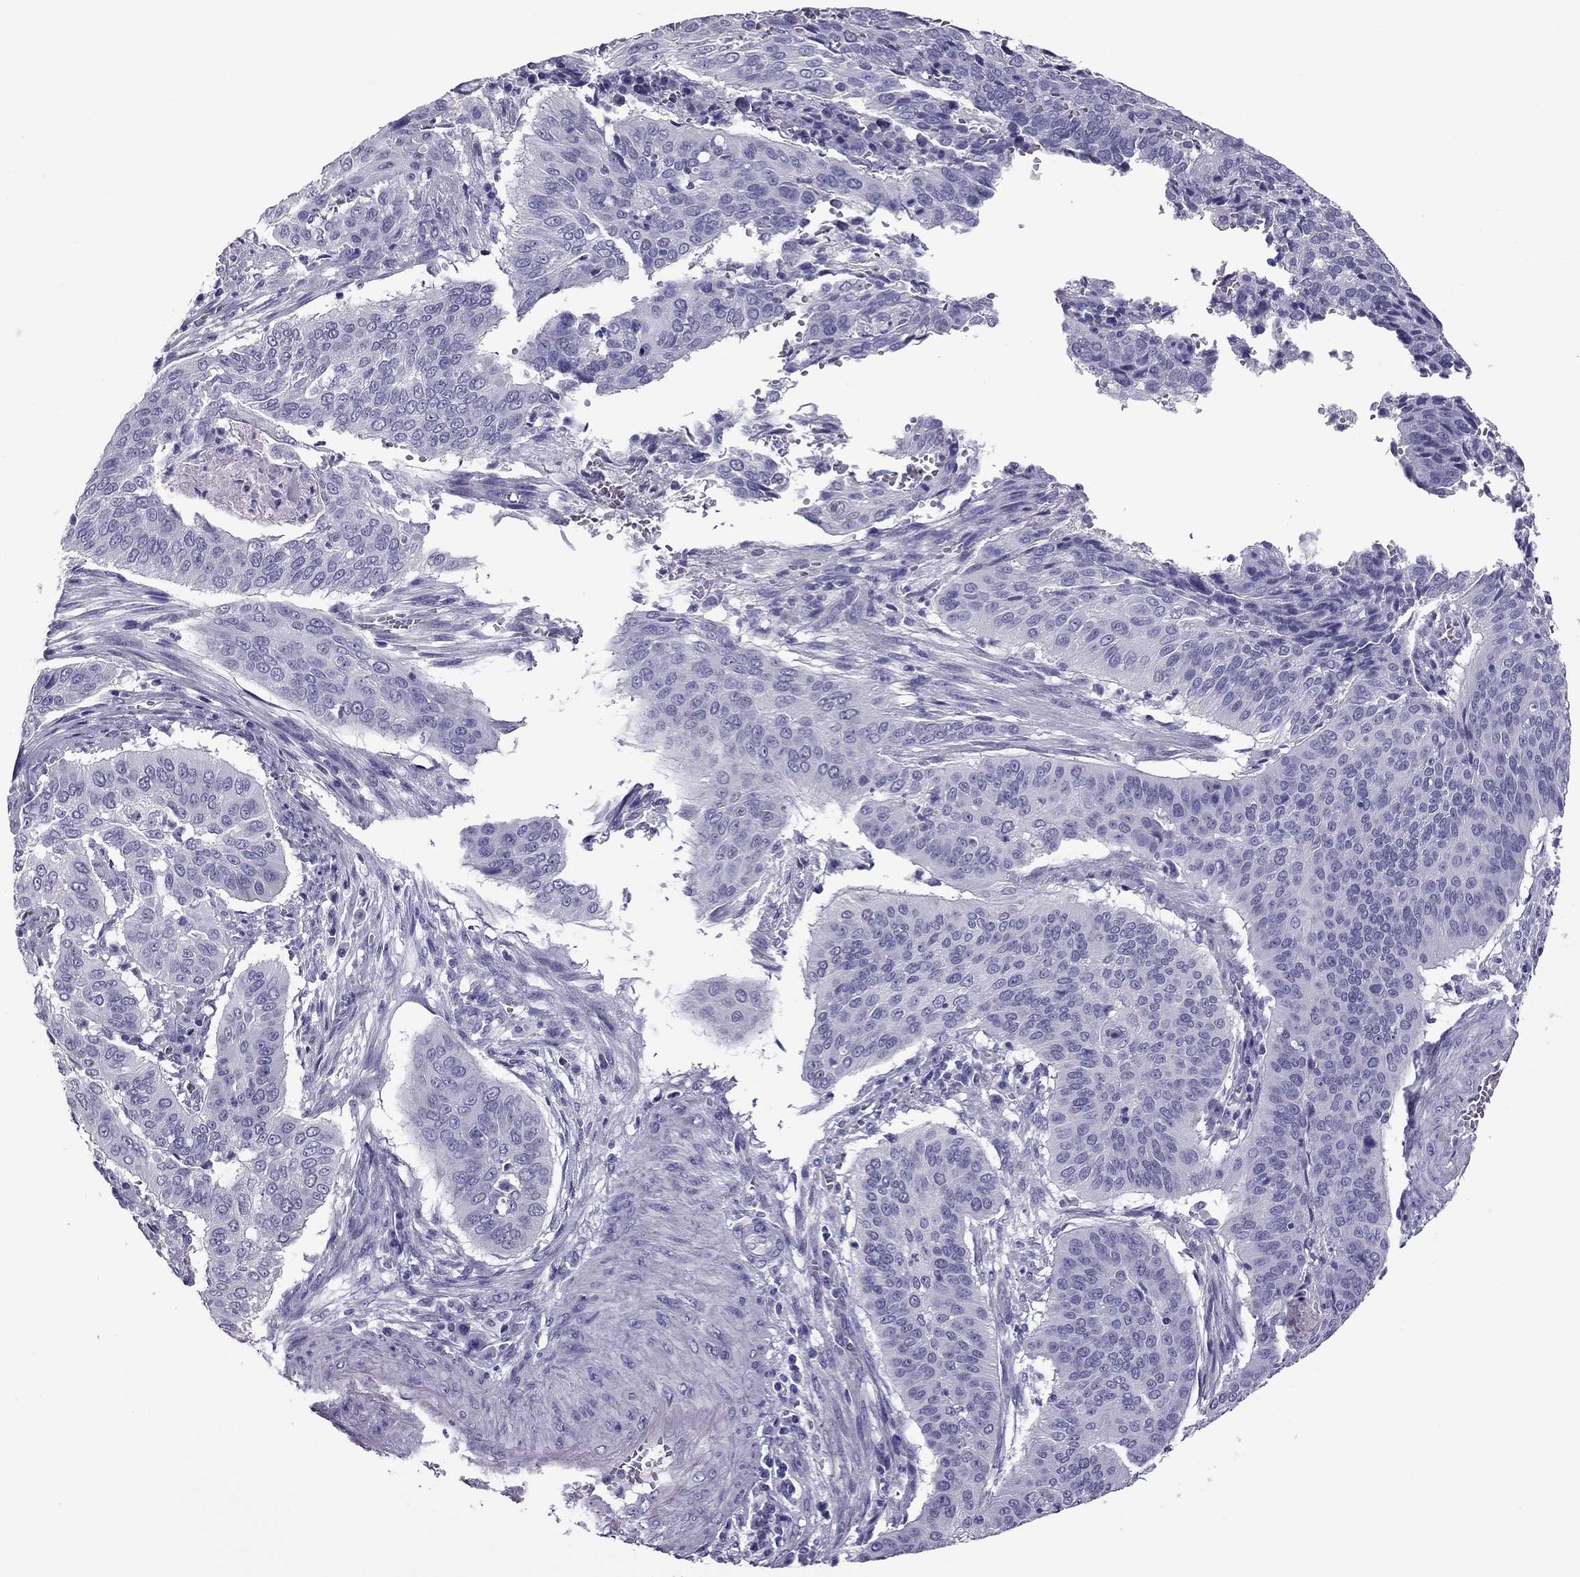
{"staining": {"intensity": "negative", "quantity": "none", "location": "none"}, "tissue": "cervical cancer", "cell_type": "Tumor cells", "image_type": "cancer", "snomed": [{"axis": "morphology", "description": "Squamous cell carcinoma, NOS"}, {"axis": "topography", "description": "Cervix"}], "caption": "DAB immunohistochemical staining of cervical cancer demonstrates no significant expression in tumor cells. (DAB (3,3'-diaminobenzidine) immunohistochemistry (IHC) visualized using brightfield microscopy, high magnification).", "gene": "PDE6A", "patient": {"sex": "female", "age": 39}}